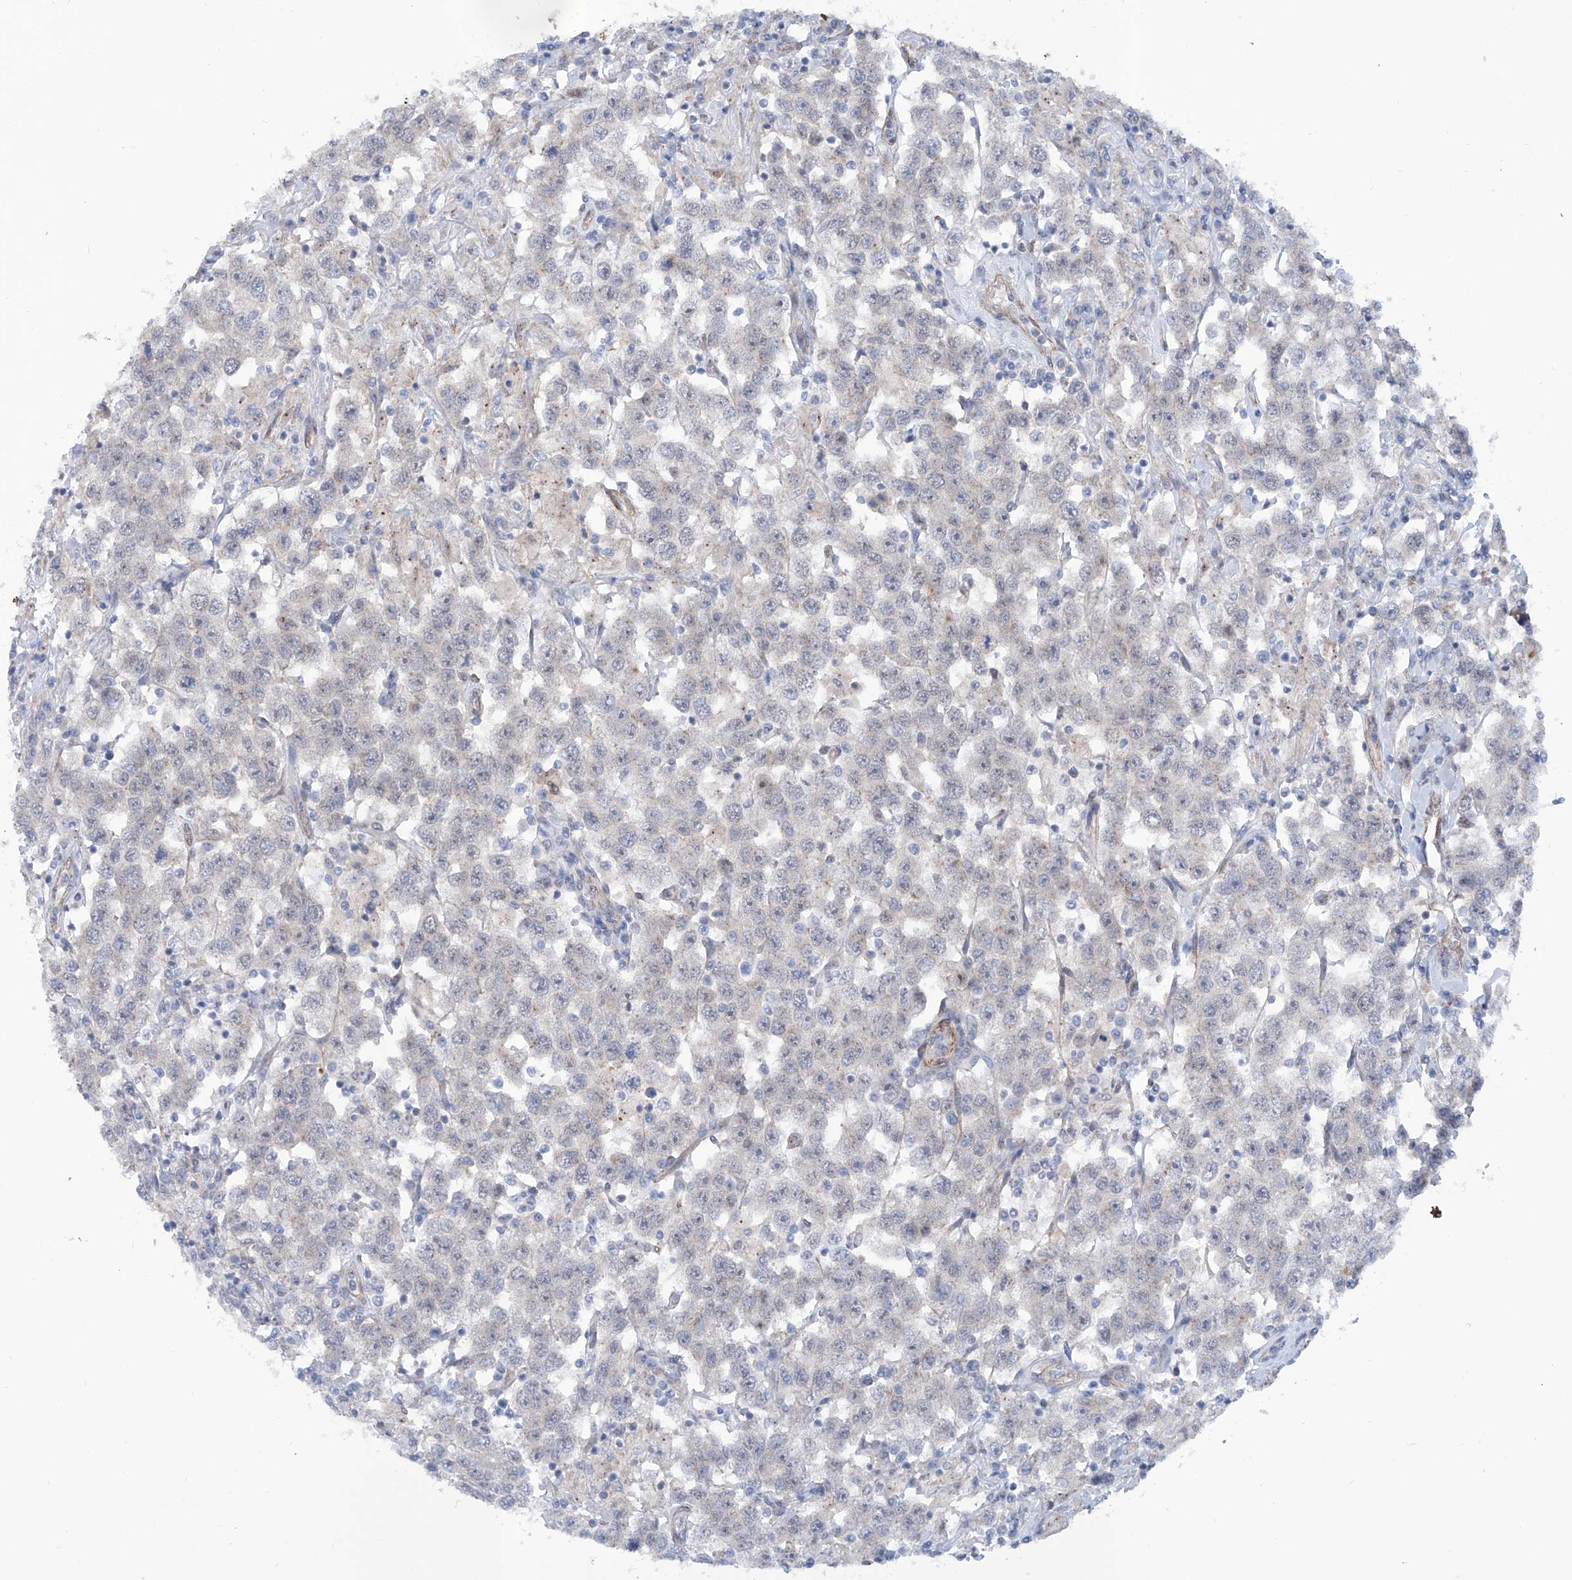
{"staining": {"intensity": "negative", "quantity": "none", "location": "none"}, "tissue": "testis cancer", "cell_type": "Tumor cells", "image_type": "cancer", "snomed": [{"axis": "morphology", "description": "Seminoma, NOS"}, {"axis": "topography", "description": "Testis"}], "caption": "Immunohistochemistry of testis cancer demonstrates no expression in tumor cells.", "gene": "ZNF490", "patient": {"sex": "male", "age": 41}}